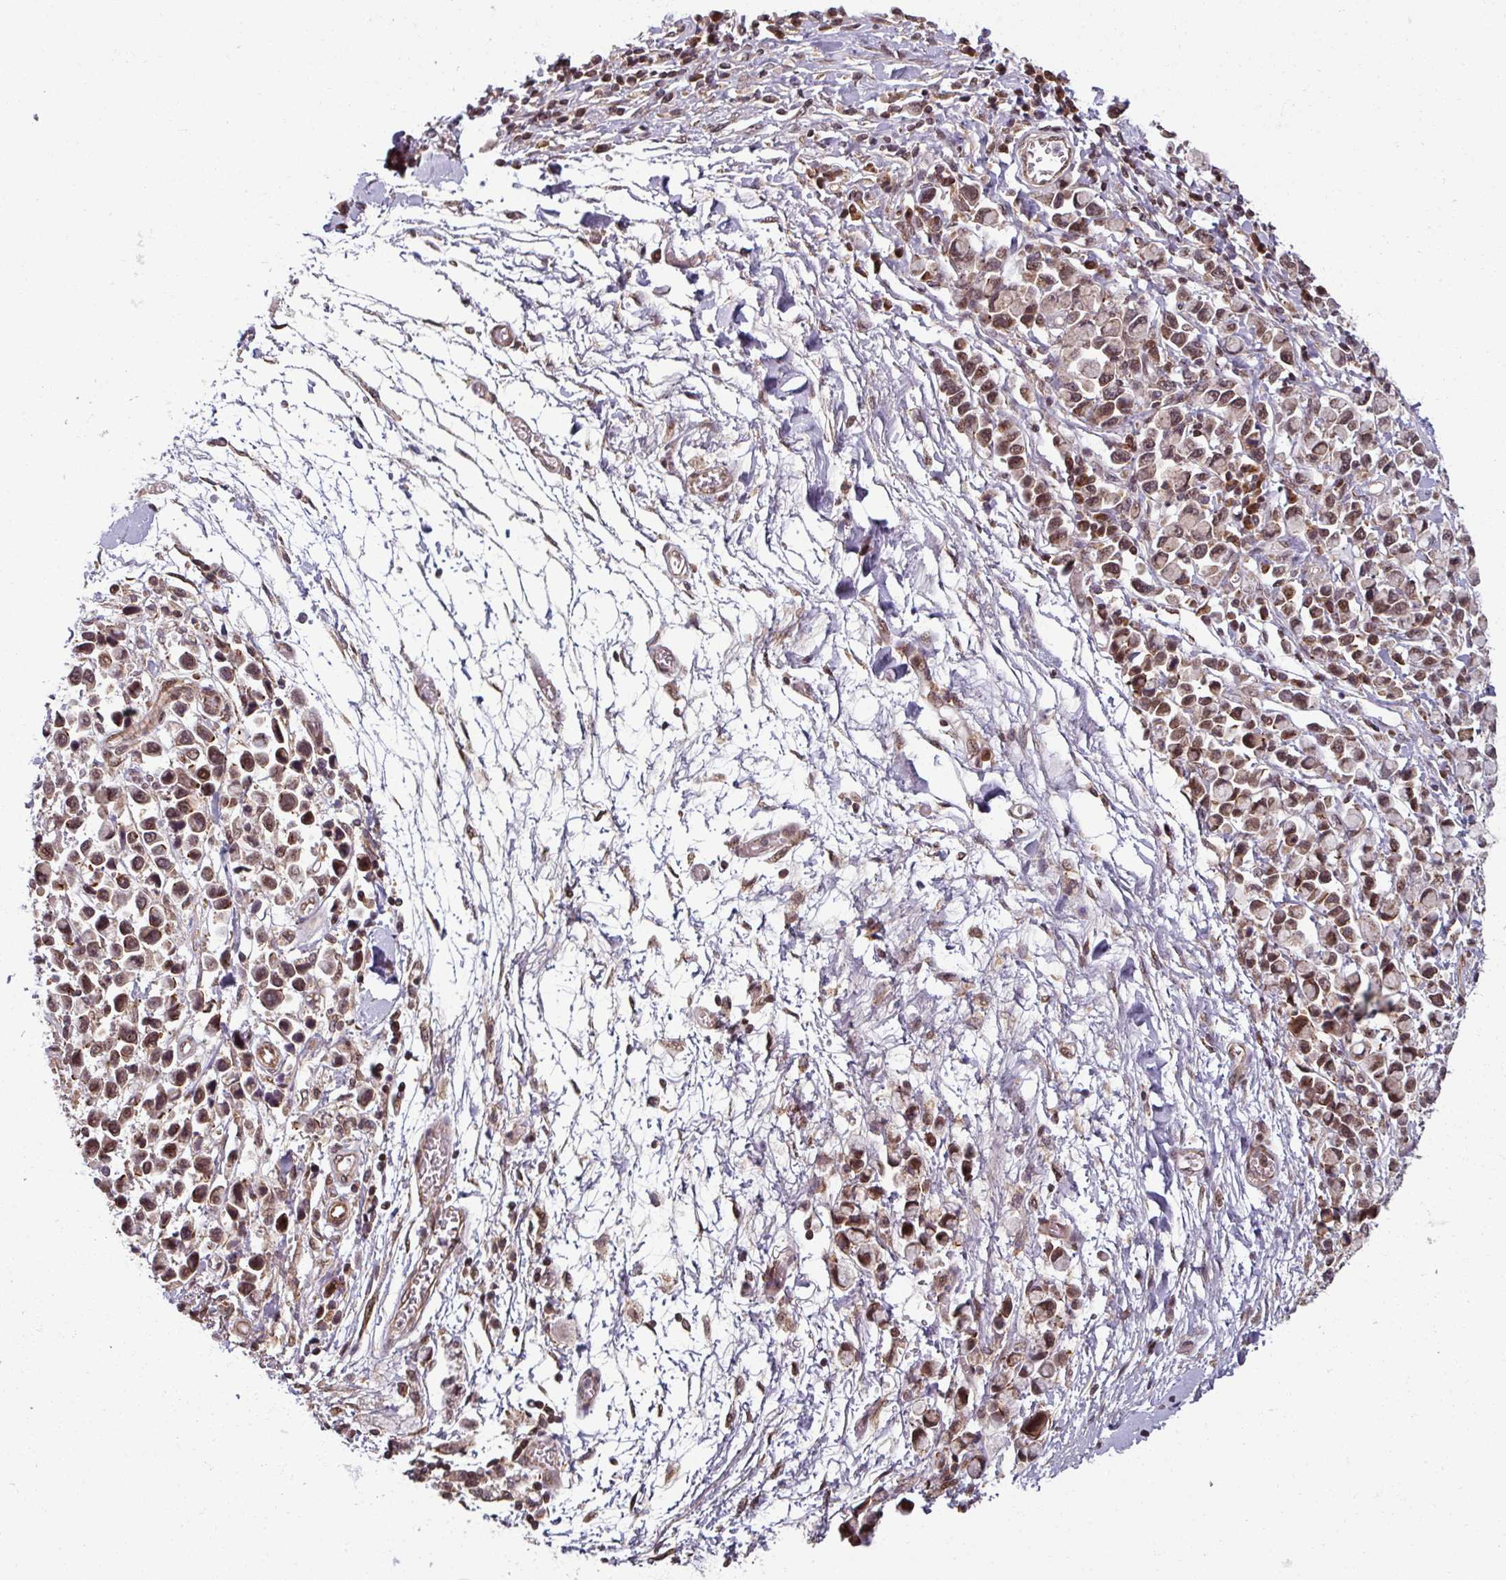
{"staining": {"intensity": "moderate", "quantity": ">75%", "location": "nuclear"}, "tissue": "stomach cancer", "cell_type": "Tumor cells", "image_type": "cancer", "snomed": [{"axis": "morphology", "description": "Adenocarcinoma, NOS"}, {"axis": "topography", "description": "Stomach"}], "caption": "This histopathology image demonstrates immunohistochemistry (IHC) staining of human stomach cancer, with medium moderate nuclear expression in approximately >75% of tumor cells.", "gene": "SWI5", "patient": {"sex": "female", "age": 81}}